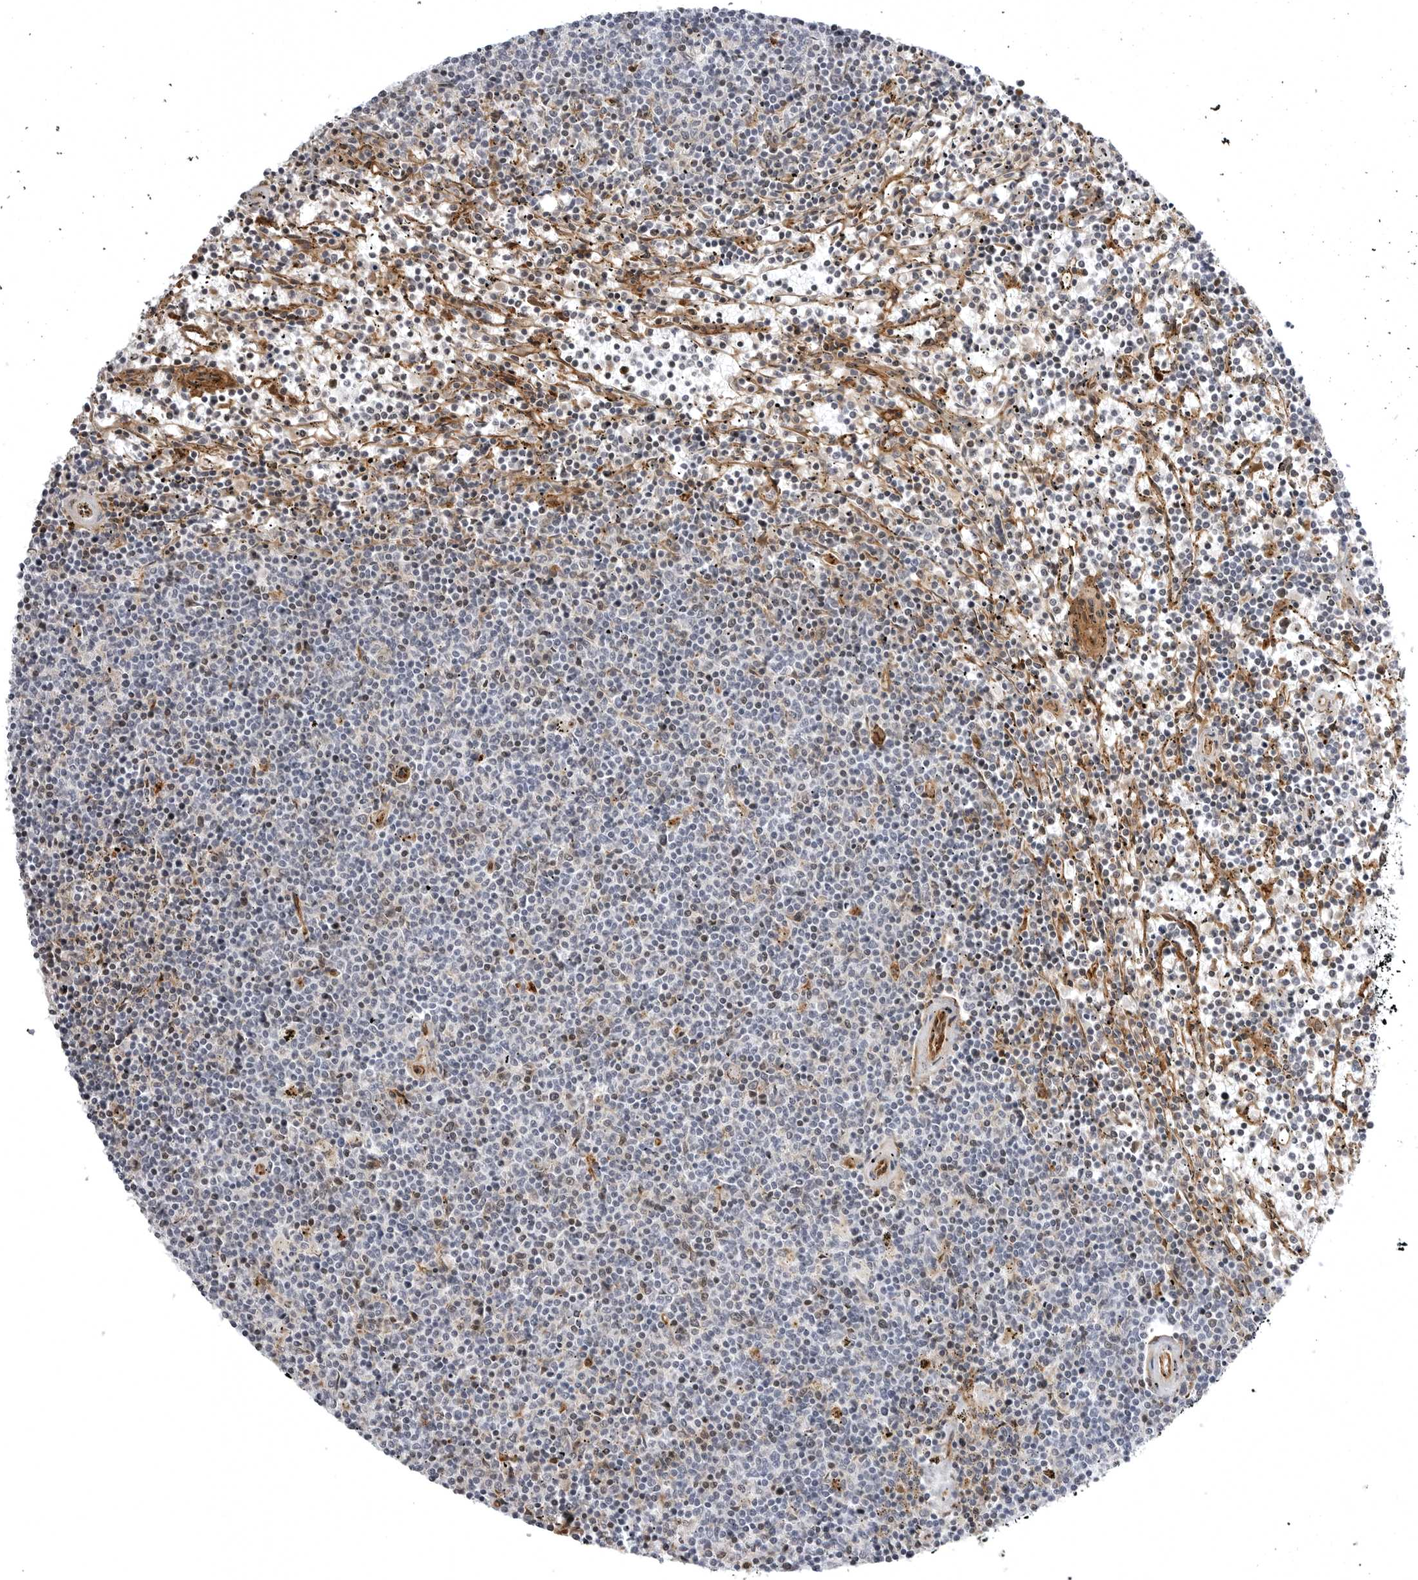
{"staining": {"intensity": "negative", "quantity": "none", "location": "none"}, "tissue": "lymphoma", "cell_type": "Tumor cells", "image_type": "cancer", "snomed": [{"axis": "morphology", "description": "Malignant lymphoma, non-Hodgkin's type, Low grade"}, {"axis": "topography", "description": "Spleen"}], "caption": "Low-grade malignant lymphoma, non-Hodgkin's type stained for a protein using immunohistochemistry reveals no staining tumor cells.", "gene": "ARL5A", "patient": {"sex": "female", "age": 50}}